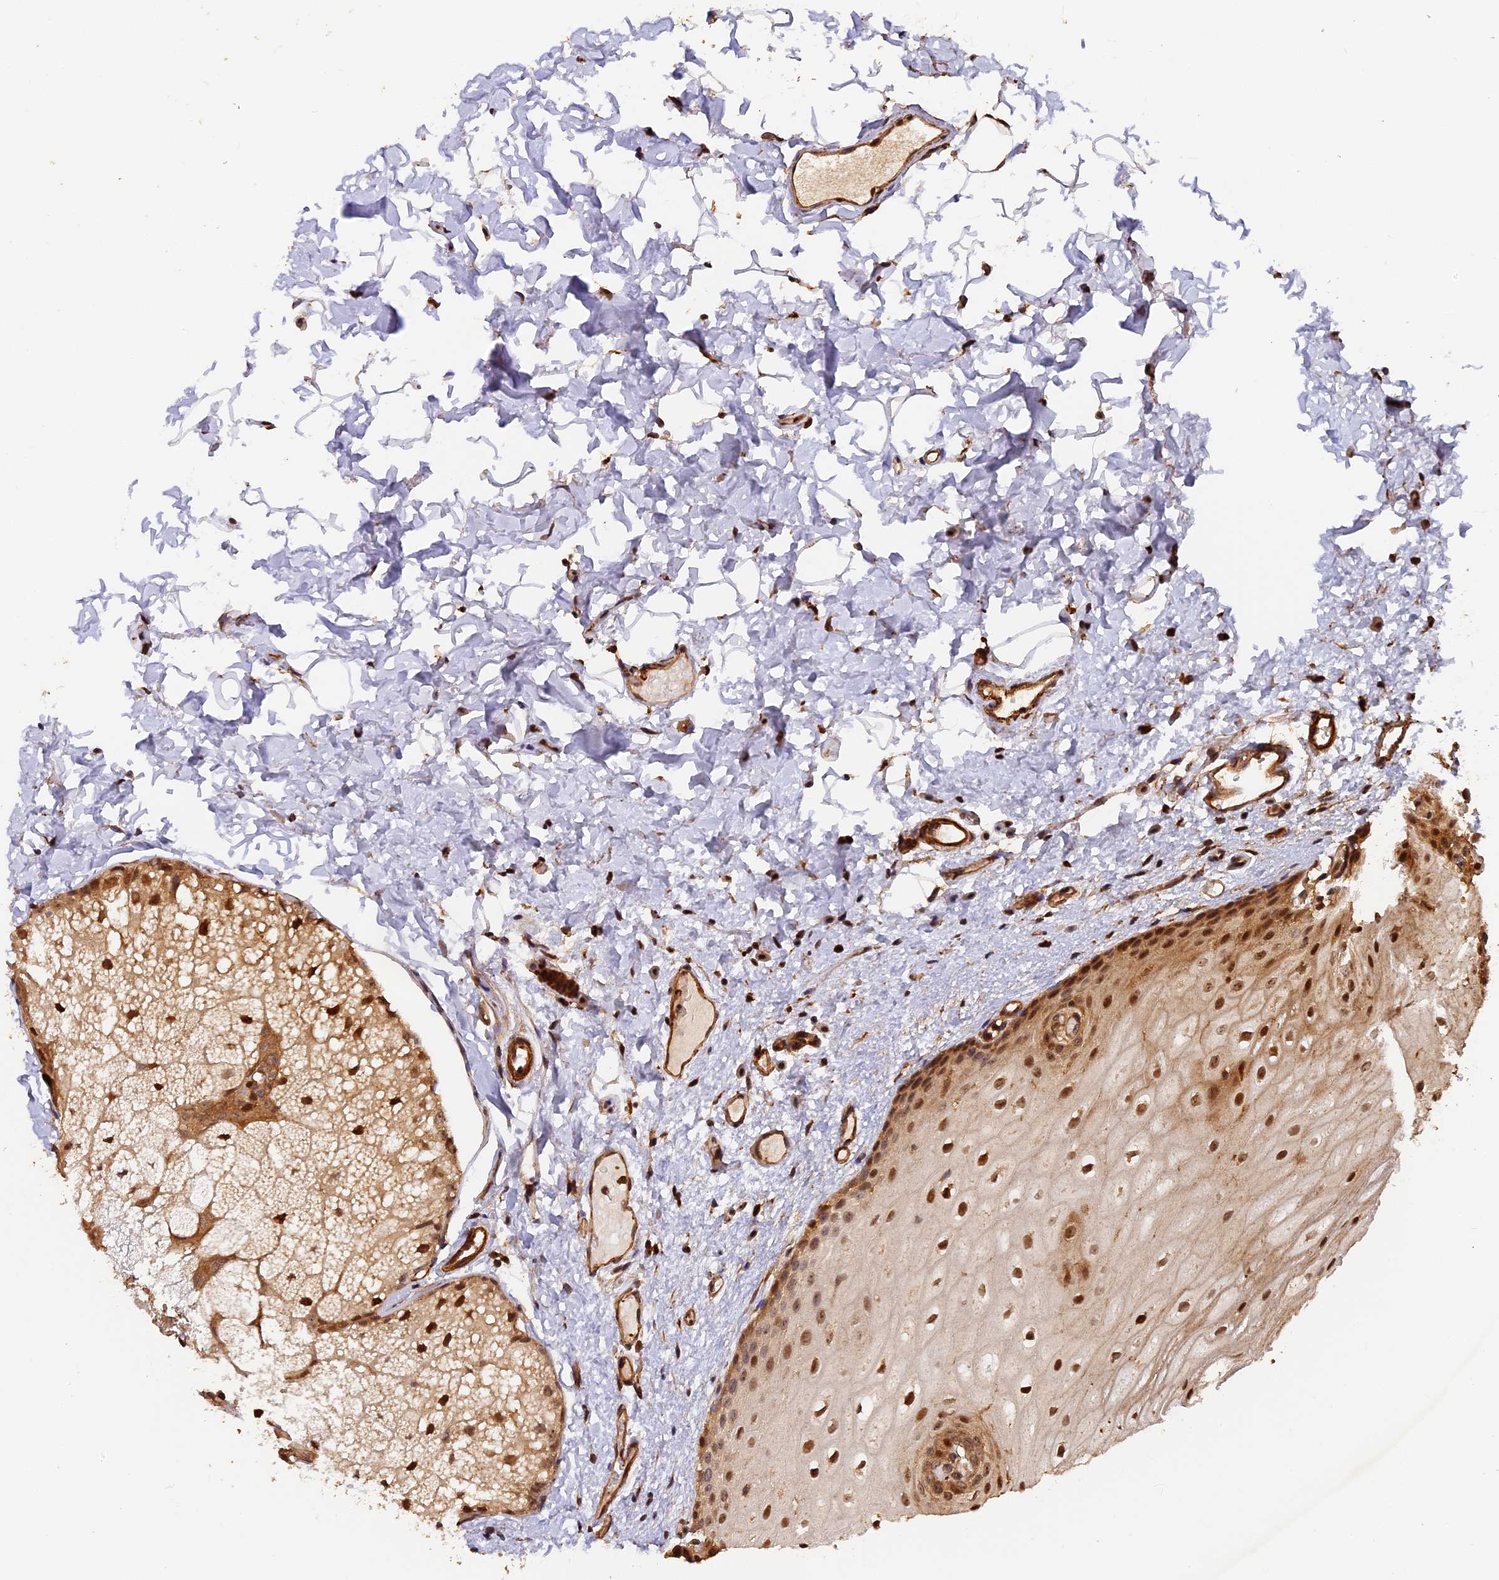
{"staining": {"intensity": "strong", "quantity": ">75%", "location": "cytoplasmic/membranous,nuclear"}, "tissue": "oral mucosa", "cell_type": "Squamous epithelial cells", "image_type": "normal", "snomed": [{"axis": "morphology", "description": "Normal tissue, NOS"}, {"axis": "topography", "description": "Oral tissue"}], "caption": "A high amount of strong cytoplasmic/membranous,nuclear expression is appreciated in about >75% of squamous epithelial cells in unremarkable oral mucosa. The staining was performed using DAB, with brown indicating positive protein expression. Nuclei are stained blue with hematoxylin.", "gene": "MMP15", "patient": {"sex": "female", "age": 70}}